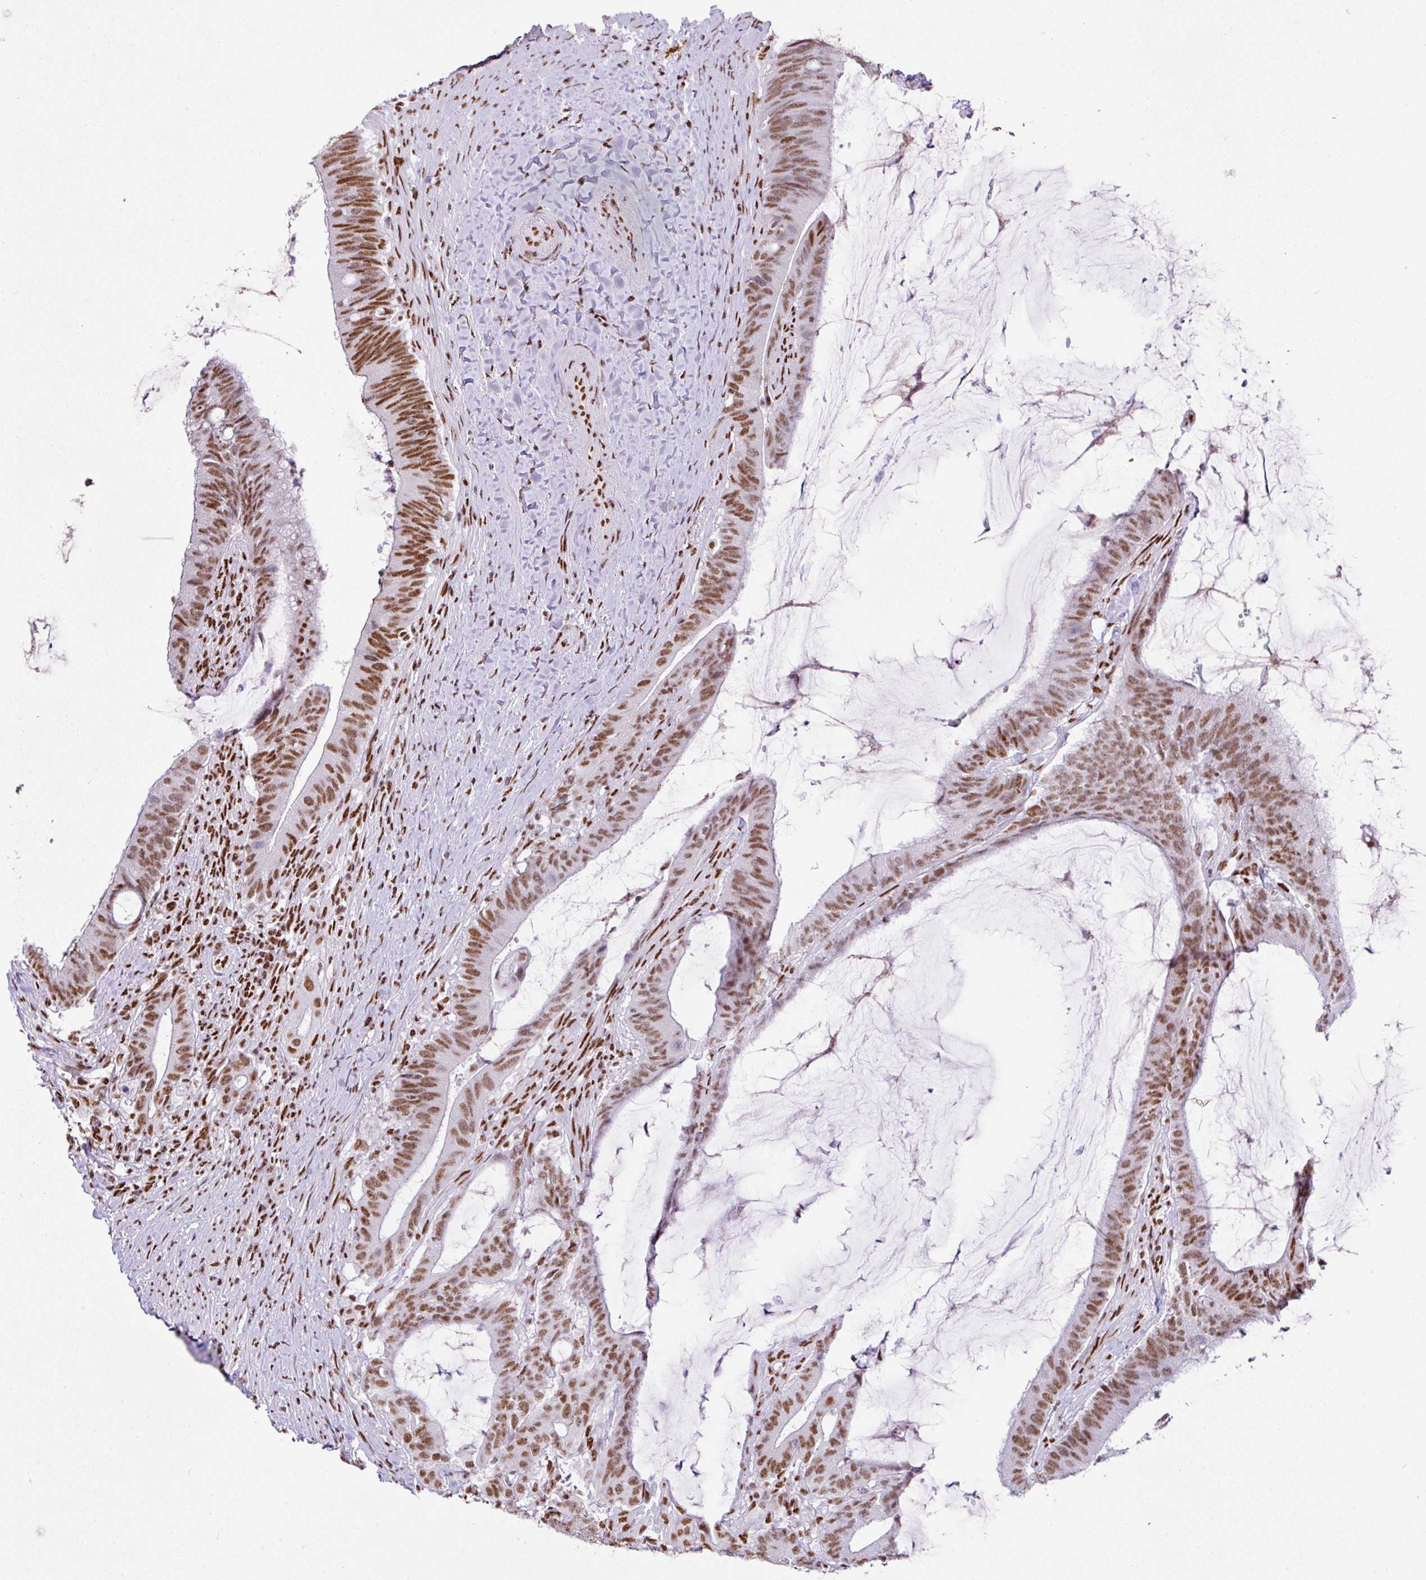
{"staining": {"intensity": "moderate", "quantity": ">75%", "location": "nuclear"}, "tissue": "colorectal cancer", "cell_type": "Tumor cells", "image_type": "cancer", "snomed": [{"axis": "morphology", "description": "Adenocarcinoma, NOS"}, {"axis": "topography", "description": "Colon"}], "caption": "IHC (DAB) staining of colorectal adenocarcinoma displays moderate nuclear protein expression in about >75% of tumor cells.", "gene": "RARG", "patient": {"sex": "female", "age": 43}}